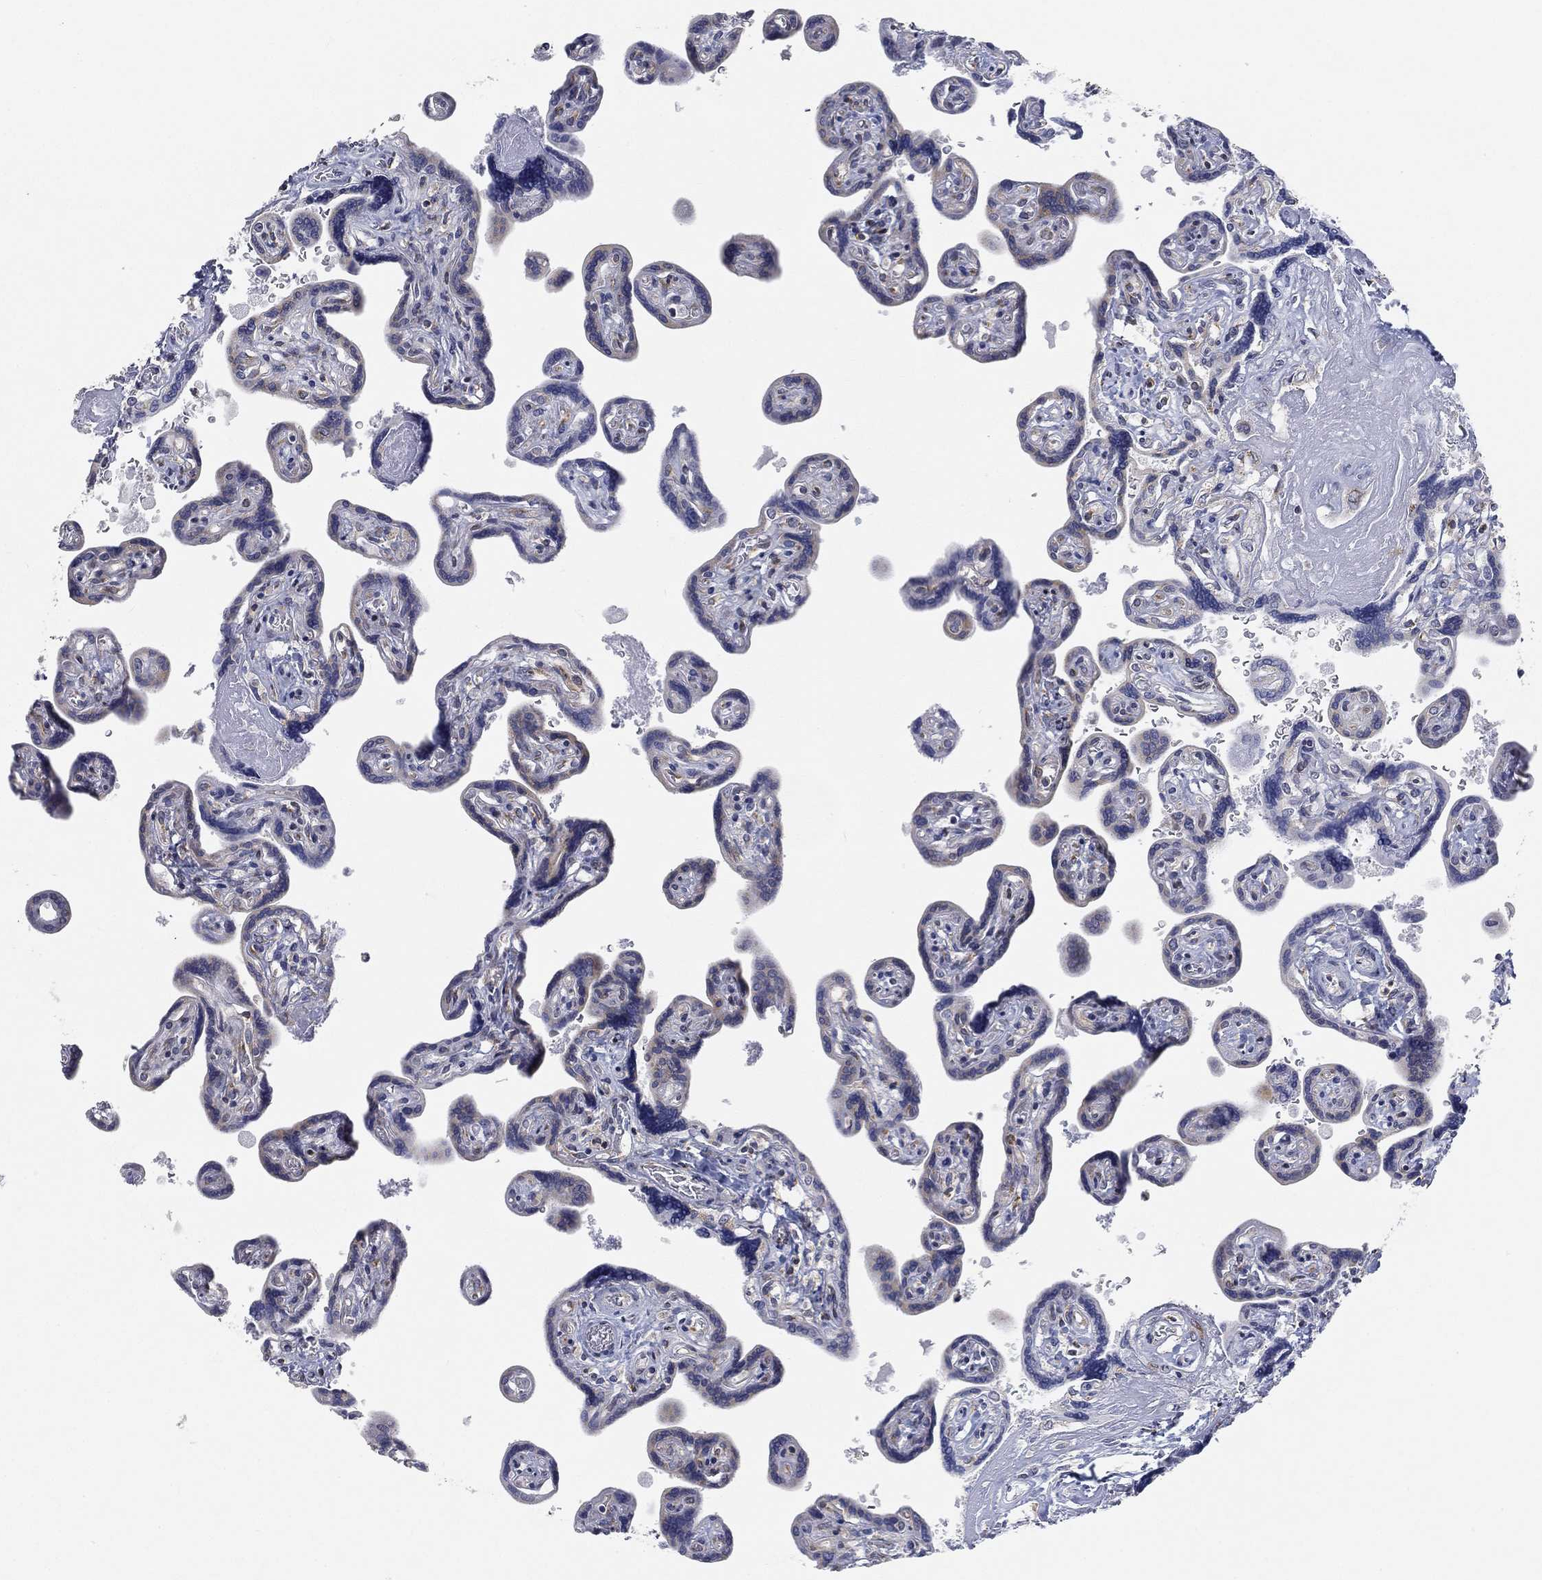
{"staining": {"intensity": "strong", "quantity": ">75%", "location": "cytoplasmic/membranous"}, "tissue": "placenta", "cell_type": "Decidual cells", "image_type": "normal", "snomed": [{"axis": "morphology", "description": "Normal tissue, NOS"}, {"axis": "topography", "description": "Placenta"}], "caption": "Placenta was stained to show a protein in brown. There is high levels of strong cytoplasmic/membranous expression in approximately >75% of decidual cells. The staining was performed using DAB (3,3'-diaminobenzidine) to visualize the protein expression in brown, while the nuclei were stained in blue with hematoxylin (Magnification: 20x).", "gene": "TICAM1", "patient": {"sex": "female", "age": 32}}